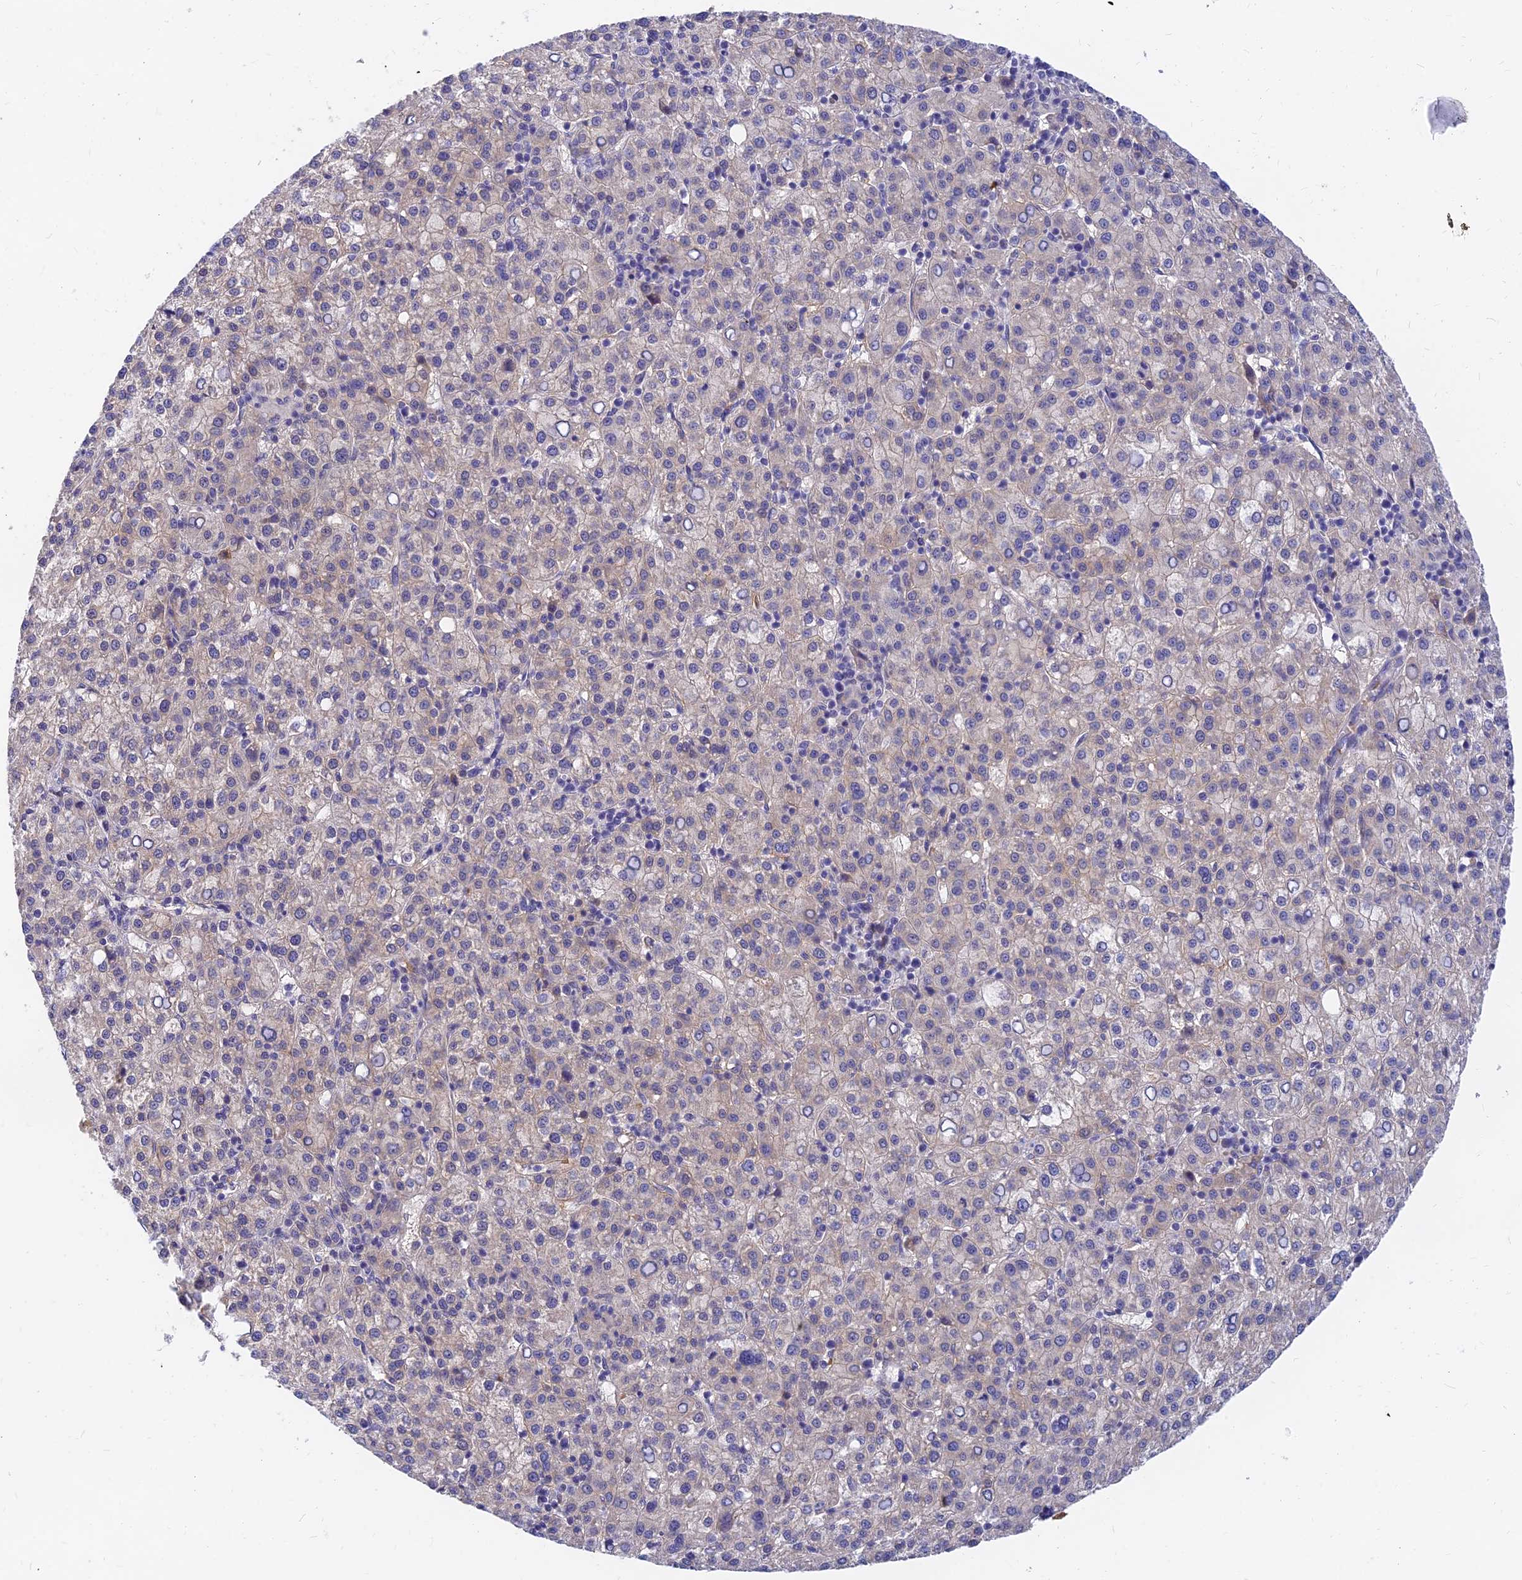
{"staining": {"intensity": "negative", "quantity": "none", "location": "none"}, "tissue": "liver cancer", "cell_type": "Tumor cells", "image_type": "cancer", "snomed": [{"axis": "morphology", "description": "Carcinoma, Hepatocellular, NOS"}, {"axis": "topography", "description": "Liver"}], "caption": "Image shows no protein expression in tumor cells of liver hepatocellular carcinoma tissue.", "gene": "ANKS4B", "patient": {"sex": "female", "age": 58}}